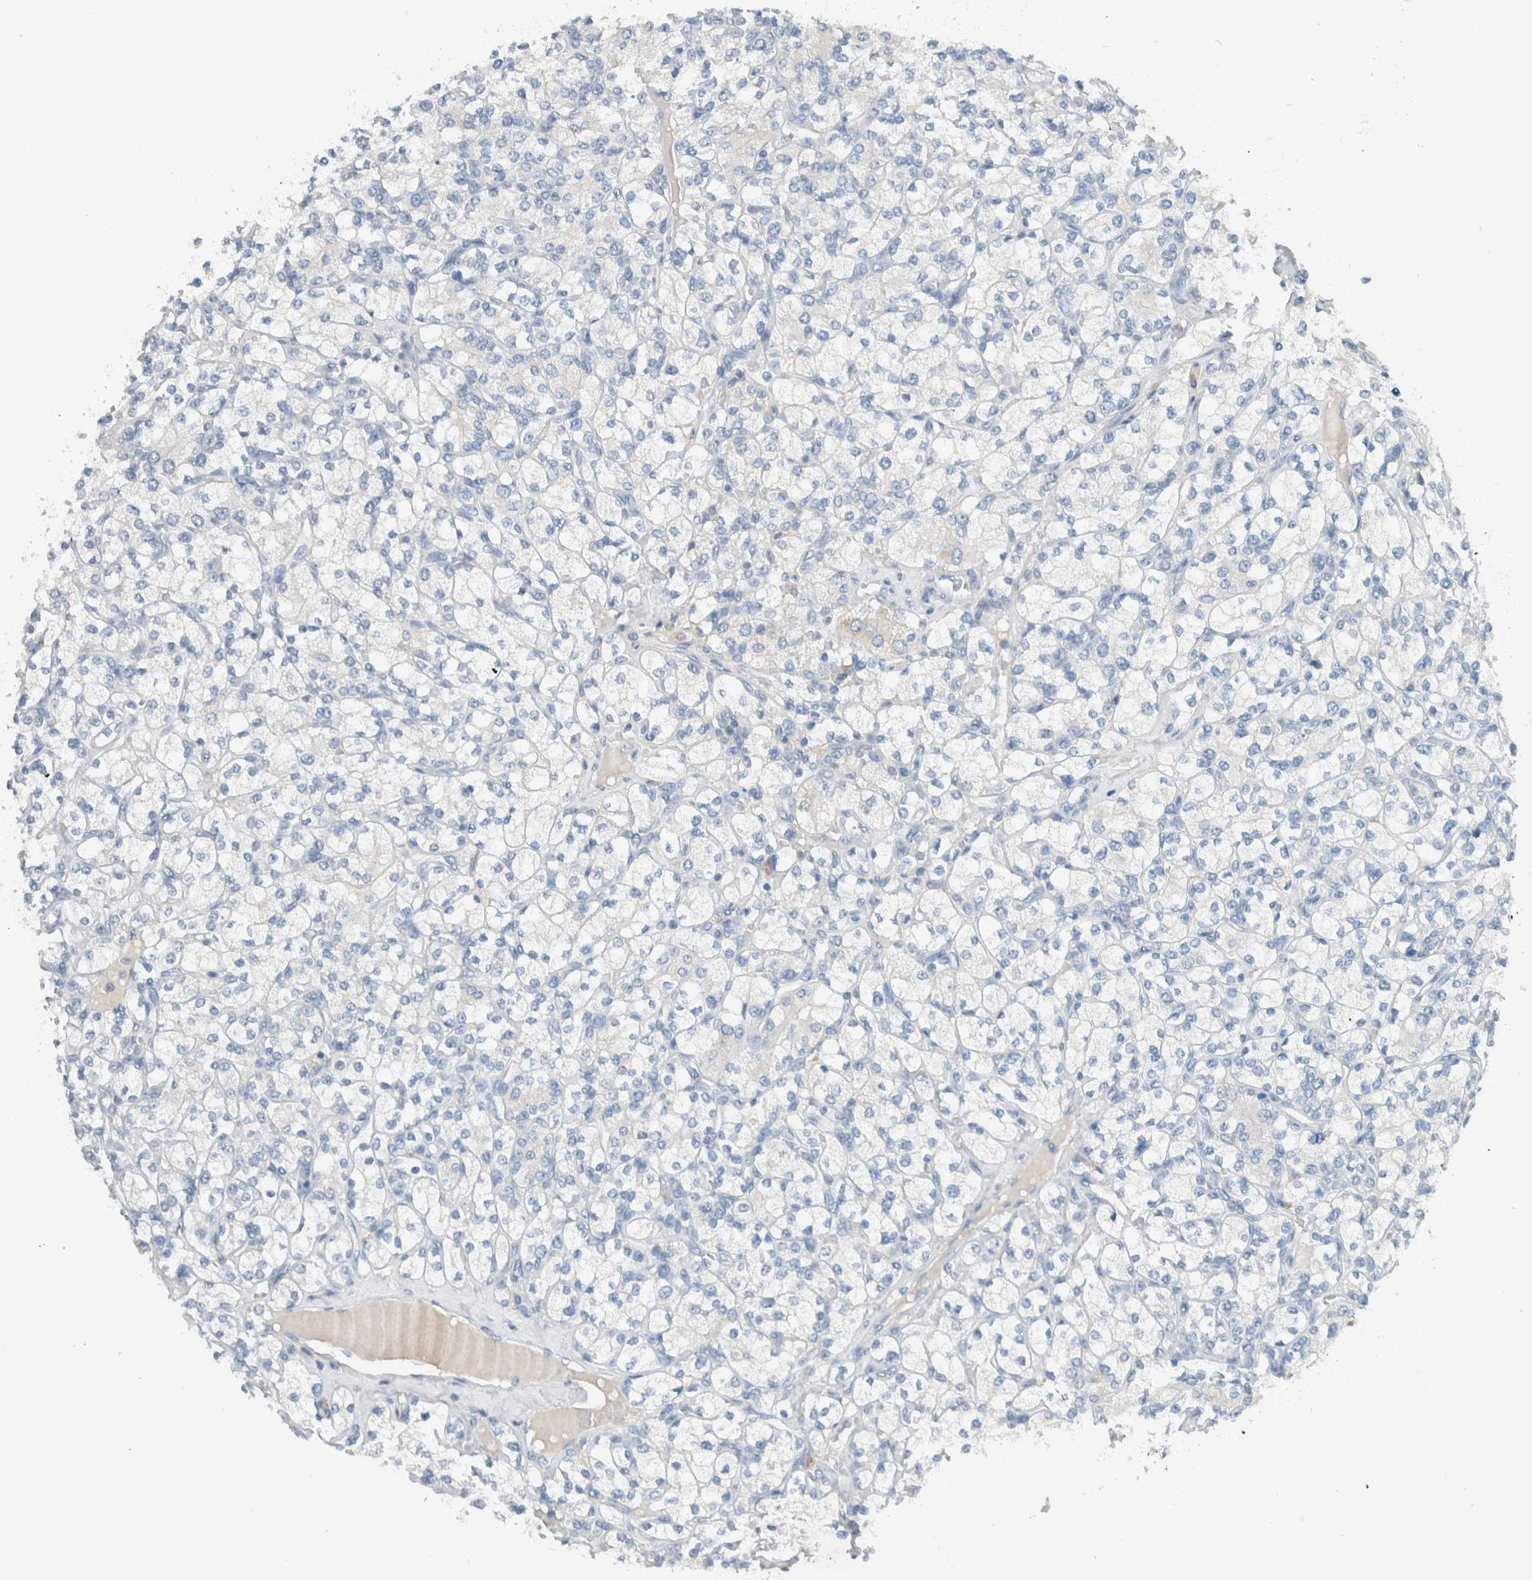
{"staining": {"intensity": "negative", "quantity": "none", "location": "none"}, "tissue": "renal cancer", "cell_type": "Tumor cells", "image_type": "cancer", "snomed": [{"axis": "morphology", "description": "Adenocarcinoma, NOS"}, {"axis": "topography", "description": "Kidney"}], "caption": "Micrograph shows no significant protein staining in tumor cells of adenocarcinoma (renal).", "gene": "DUOX1", "patient": {"sex": "male", "age": 77}}